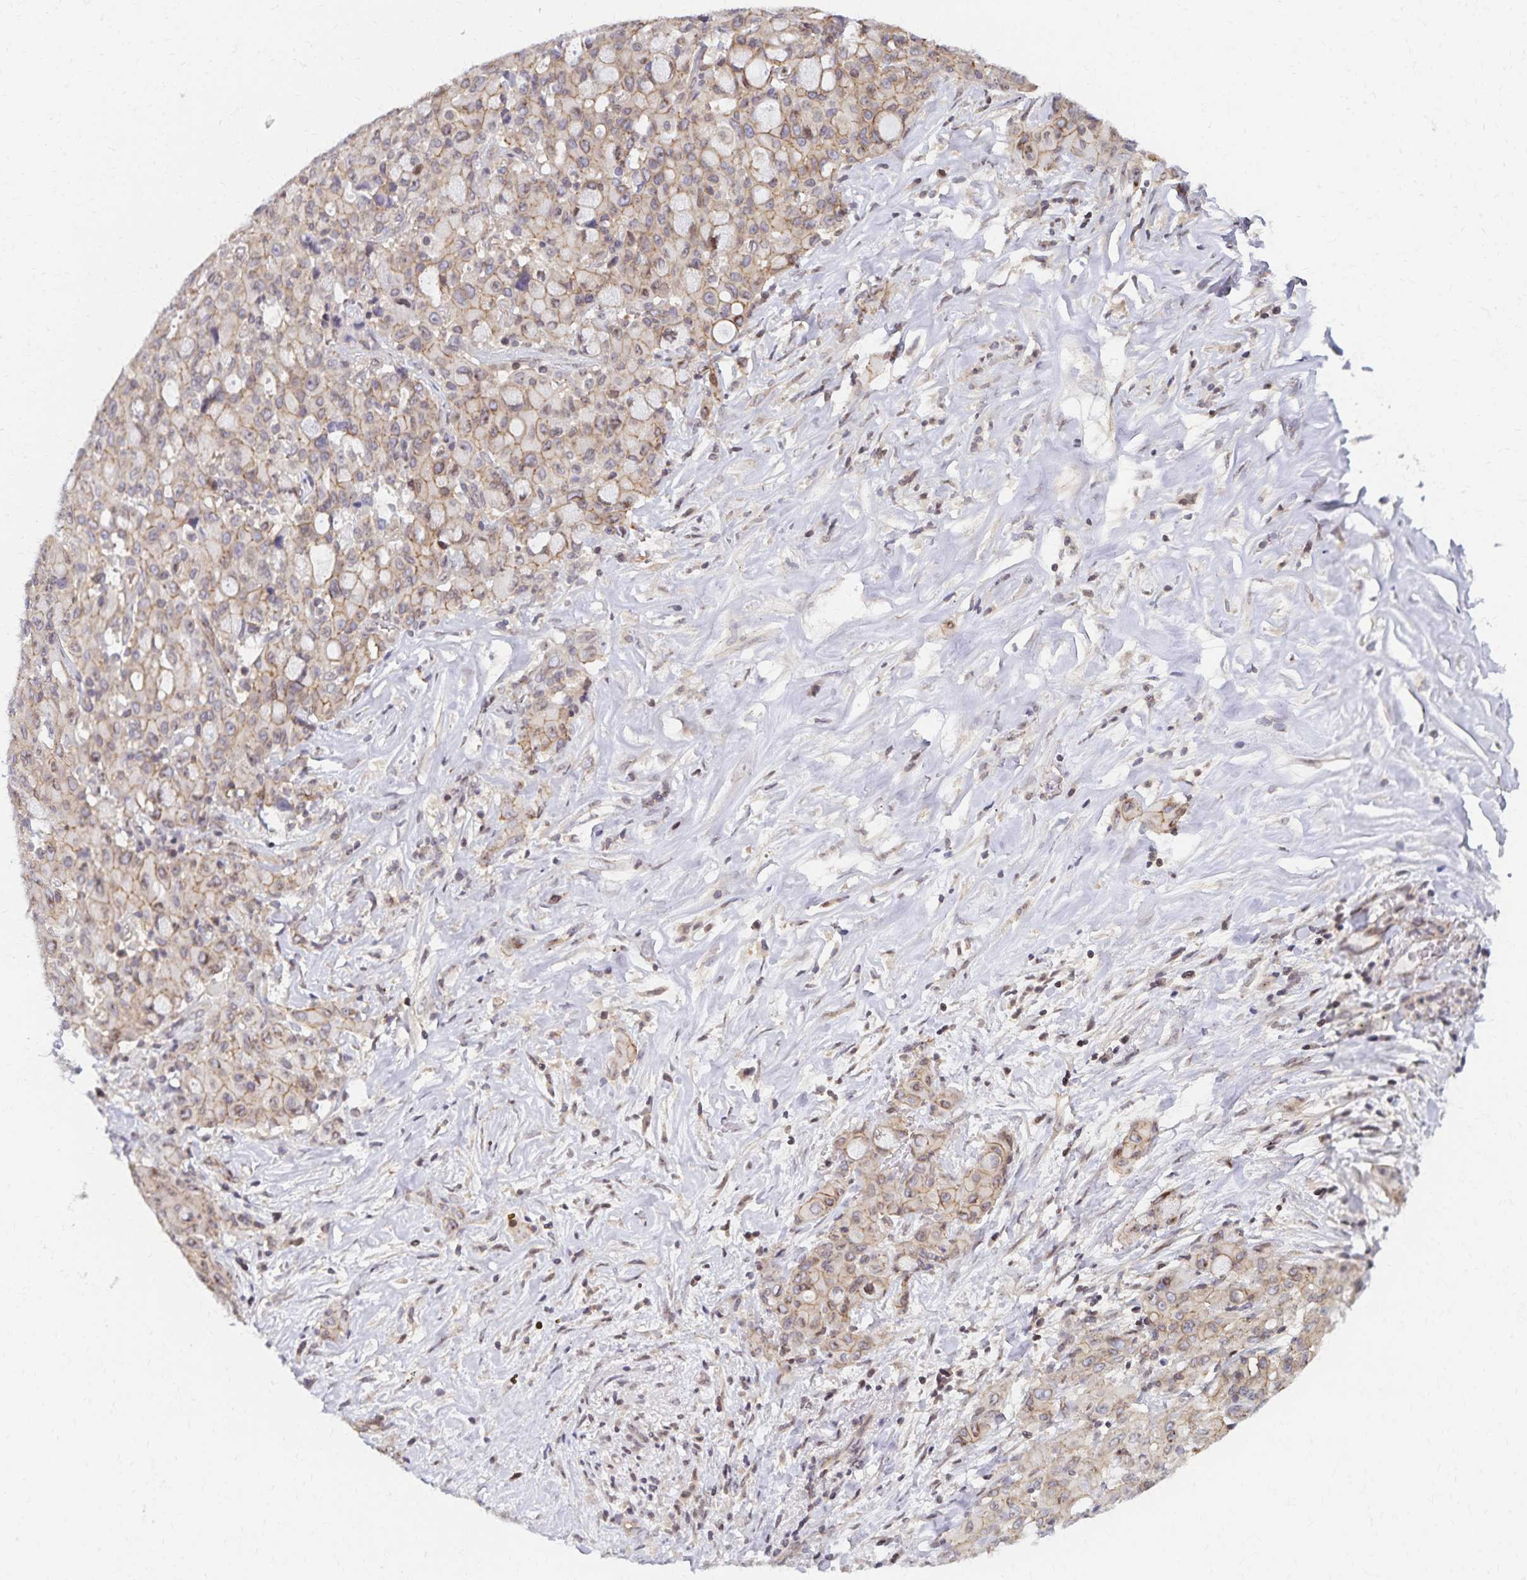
{"staining": {"intensity": "weak", "quantity": "<25%", "location": "cytoplasmic/membranous"}, "tissue": "lung cancer", "cell_type": "Tumor cells", "image_type": "cancer", "snomed": [{"axis": "morphology", "description": "Adenocarcinoma, NOS"}, {"axis": "topography", "description": "Lung"}], "caption": "Immunohistochemistry (IHC) of lung adenocarcinoma demonstrates no staining in tumor cells.", "gene": "RAB9B", "patient": {"sex": "female", "age": 44}}